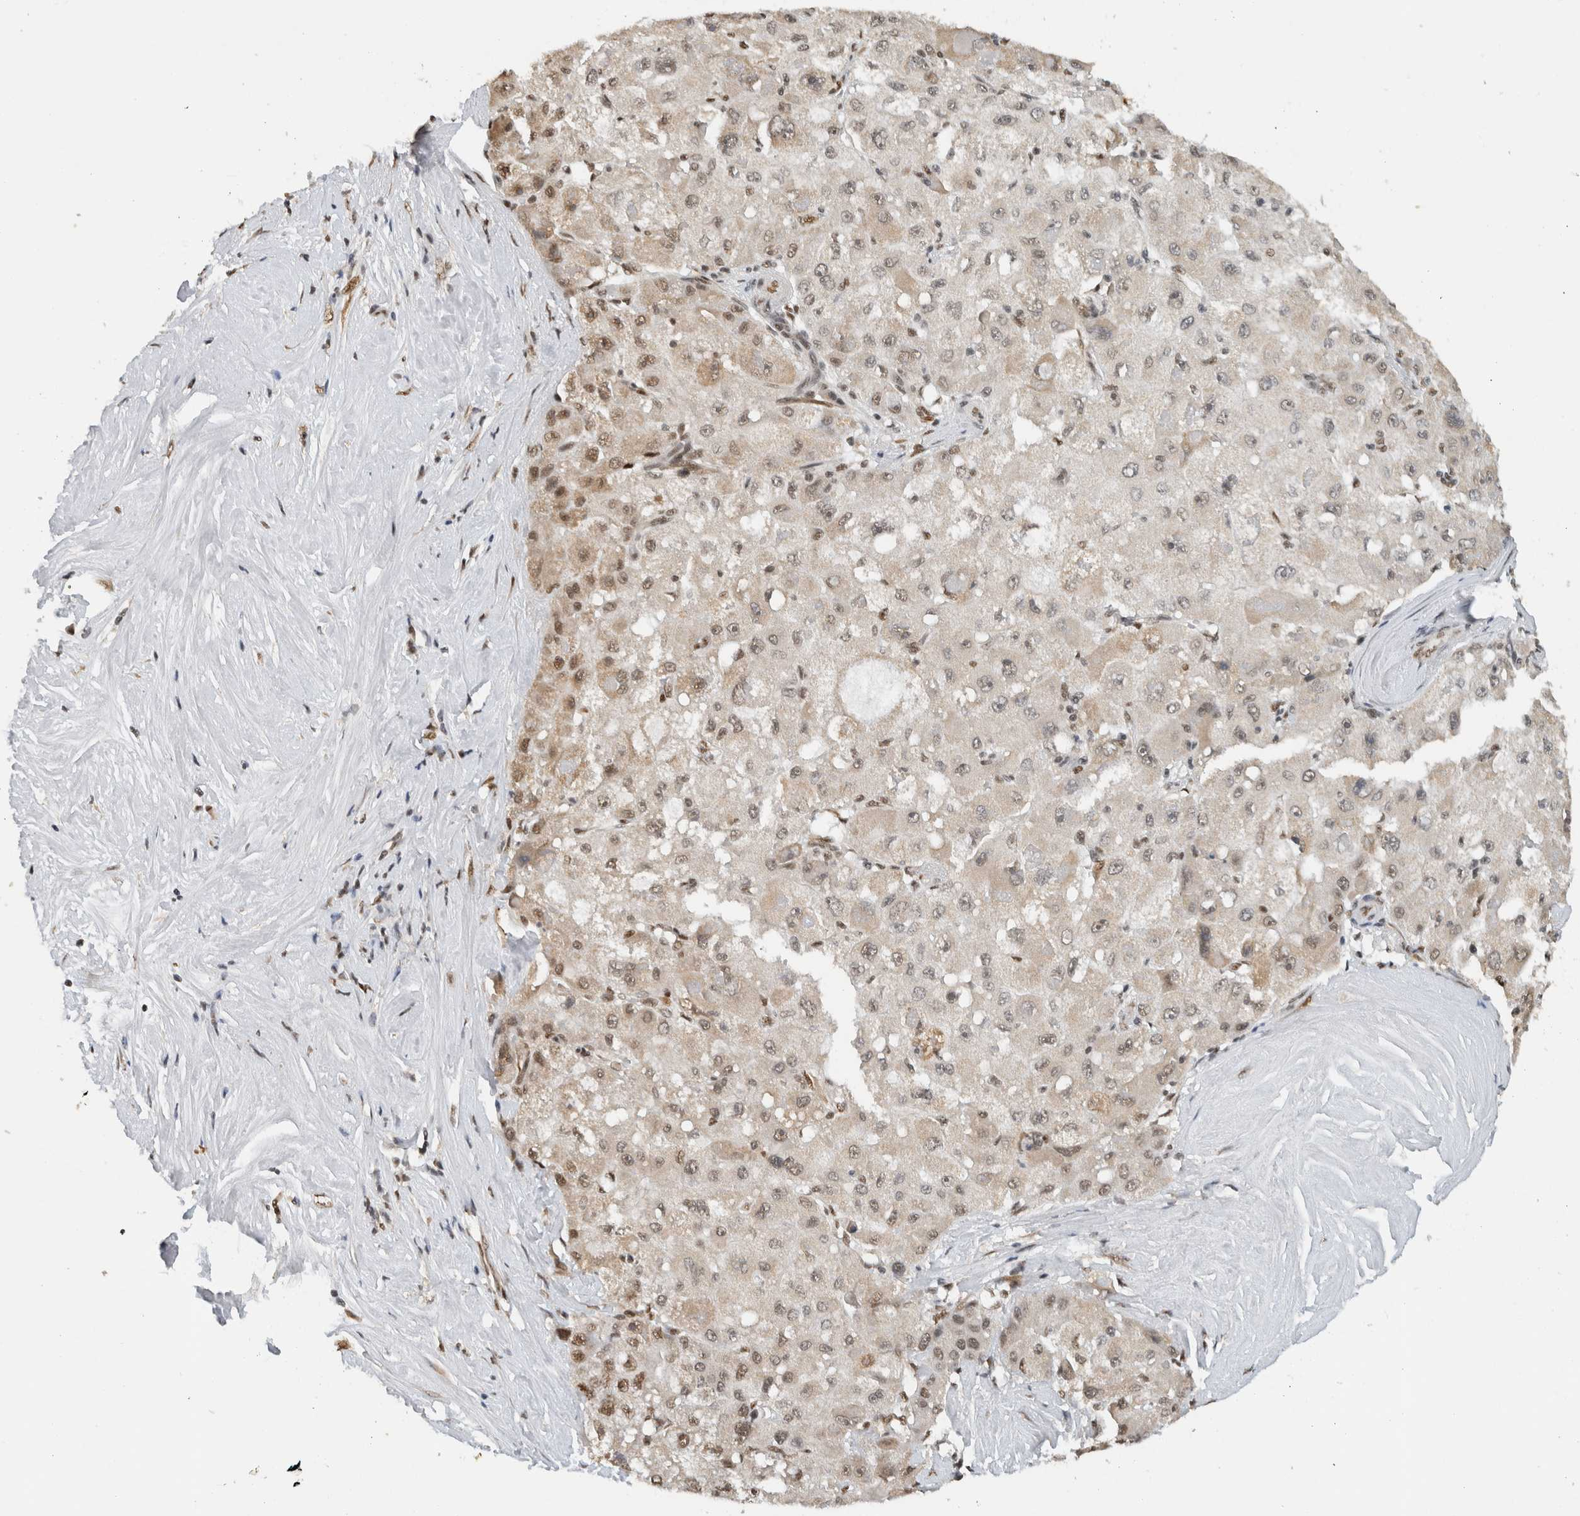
{"staining": {"intensity": "weak", "quantity": "25%-75%", "location": "nuclear"}, "tissue": "liver cancer", "cell_type": "Tumor cells", "image_type": "cancer", "snomed": [{"axis": "morphology", "description": "Carcinoma, Hepatocellular, NOS"}, {"axis": "topography", "description": "Liver"}], "caption": "Immunohistochemistry of human liver cancer exhibits low levels of weak nuclear staining in approximately 25%-75% of tumor cells.", "gene": "DDX42", "patient": {"sex": "male", "age": 80}}